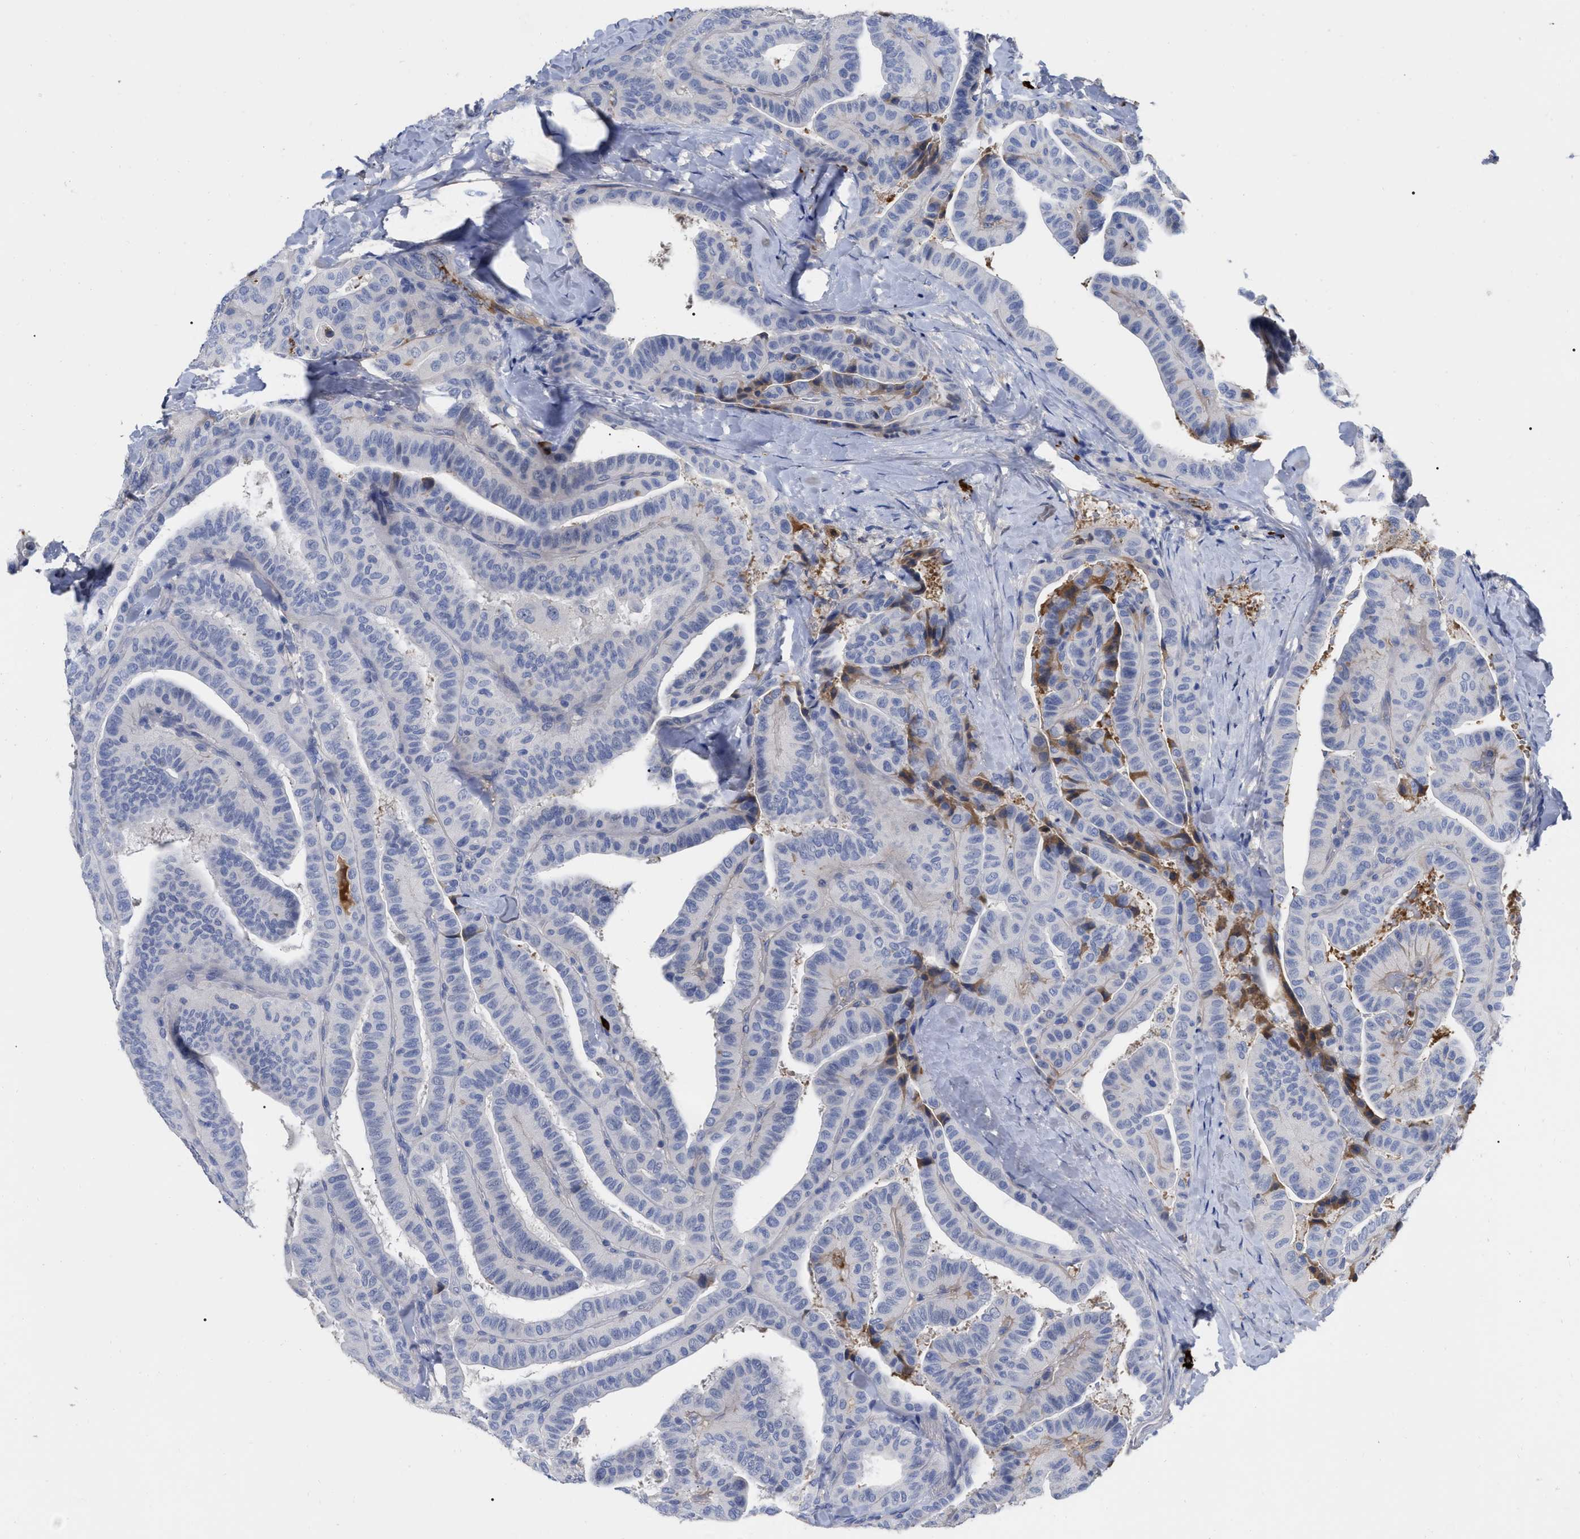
{"staining": {"intensity": "negative", "quantity": "none", "location": "none"}, "tissue": "thyroid cancer", "cell_type": "Tumor cells", "image_type": "cancer", "snomed": [{"axis": "morphology", "description": "Papillary adenocarcinoma, NOS"}, {"axis": "topography", "description": "Thyroid gland"}], "caption": "This is a photomicrograph of IHC staining of thyroid cancer, which shows no positivity in tumor cells.", "gene": "IGHV5-51", "patient": {"sex": "male", "age": 77}}